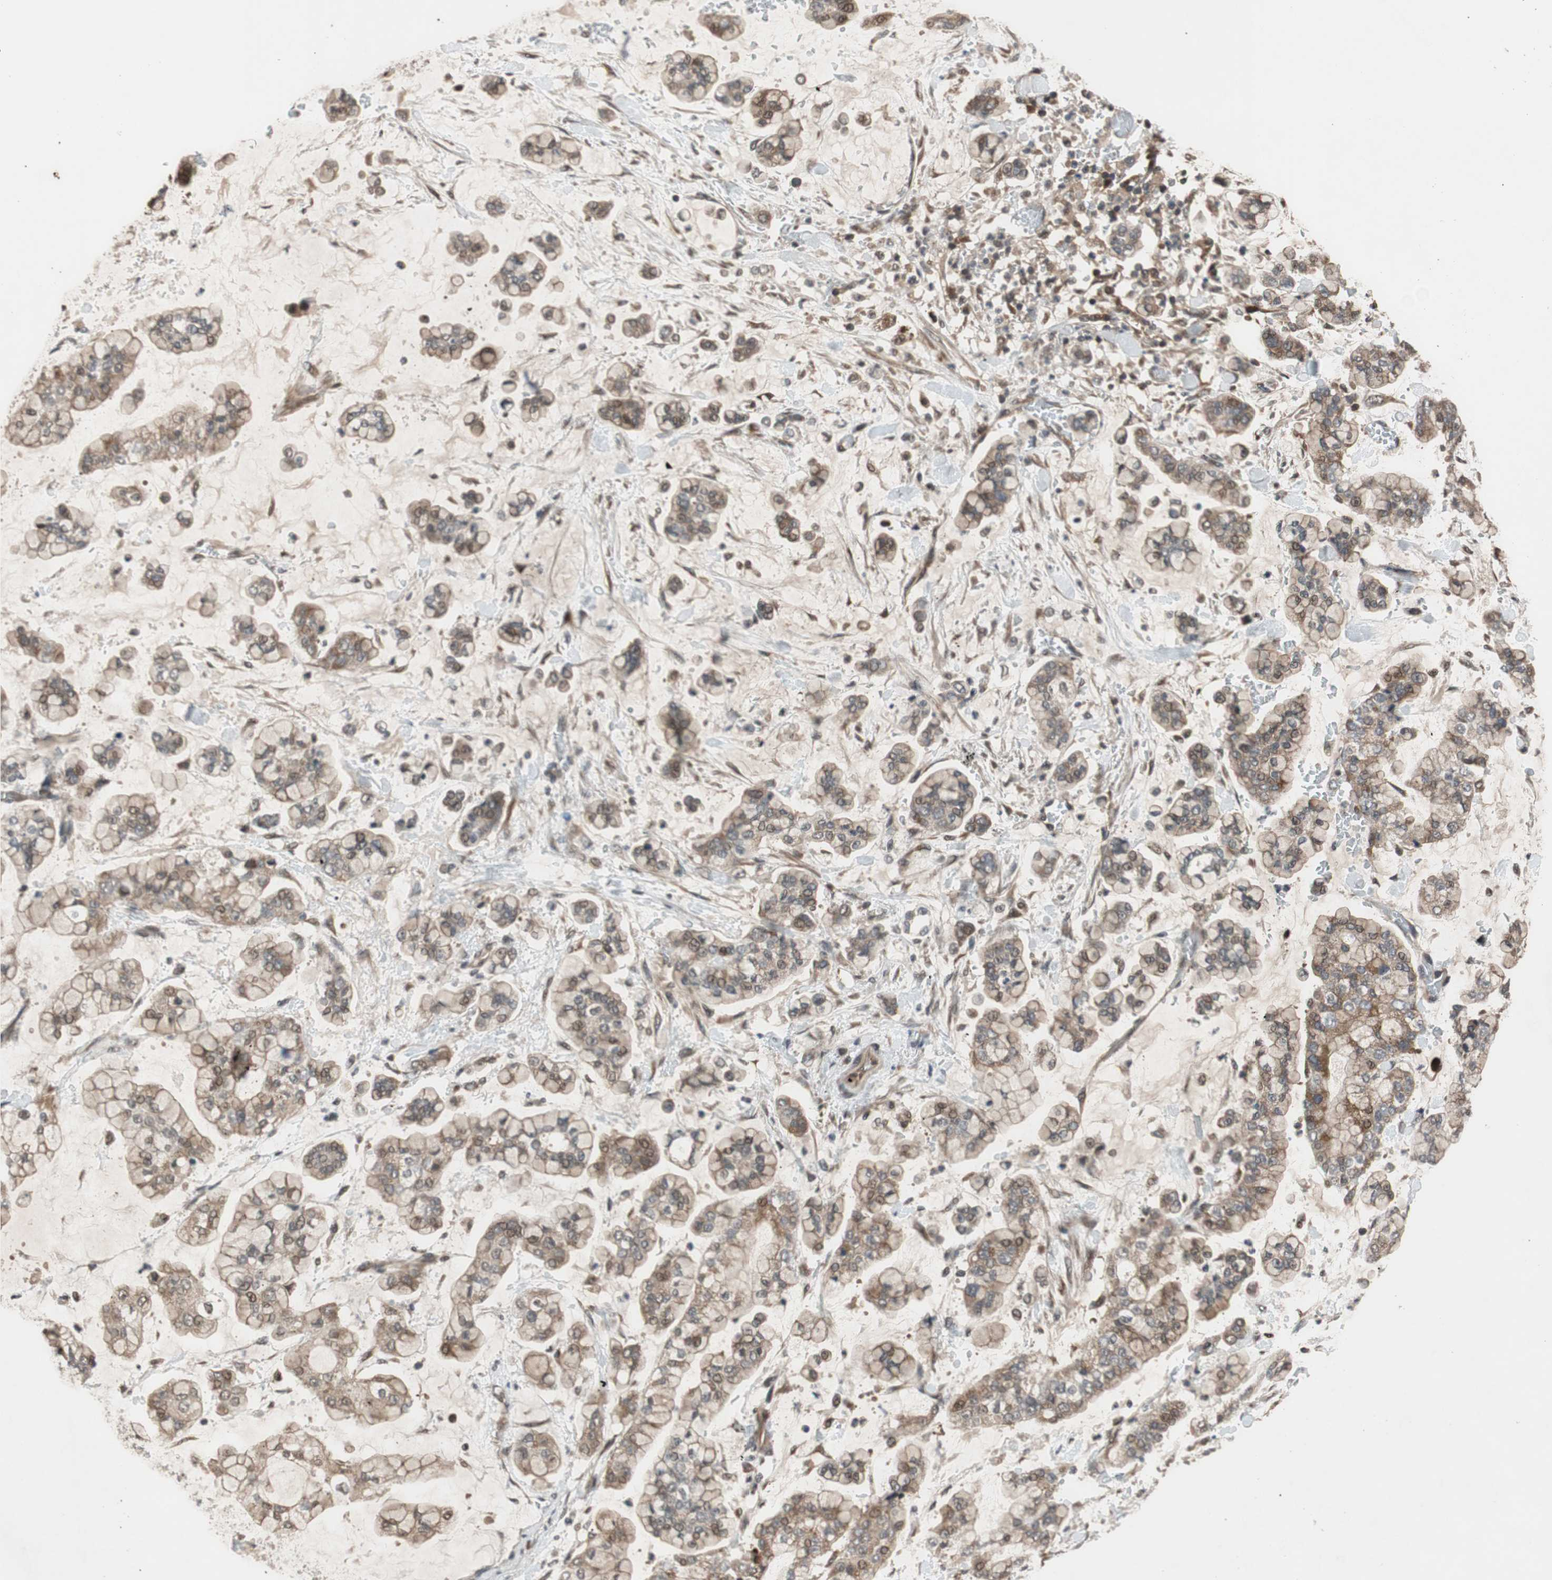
{"staining": {"intensity": "moderate", "quantity": ">75%", "location": "cytoplasmic/membranous,nuclear"}, "tissue": "stomach cancer", "cell_type": "Tumor cells", "image_type": "cancer", "snomed": [{"axis": "morphology", "description": "Normal tissue, NOS"}, {"axis": "morphology", "description": "Adenocarcinoma, NOS"}, {"axis": "topography", "description": "Stomach, upper"}, {"axis": "topography", "description": "Stomach"}], "caption": "Immunohistochemical staining of human stomach cancer (adenocarcinoma) demonstrates medium levels of moderate cytoplasmic/membranous and nuclear protein staining in approximately >75% of tumor cells.", "gene": "TMEM230", "patient": {"sex": "male", "age": 76}}